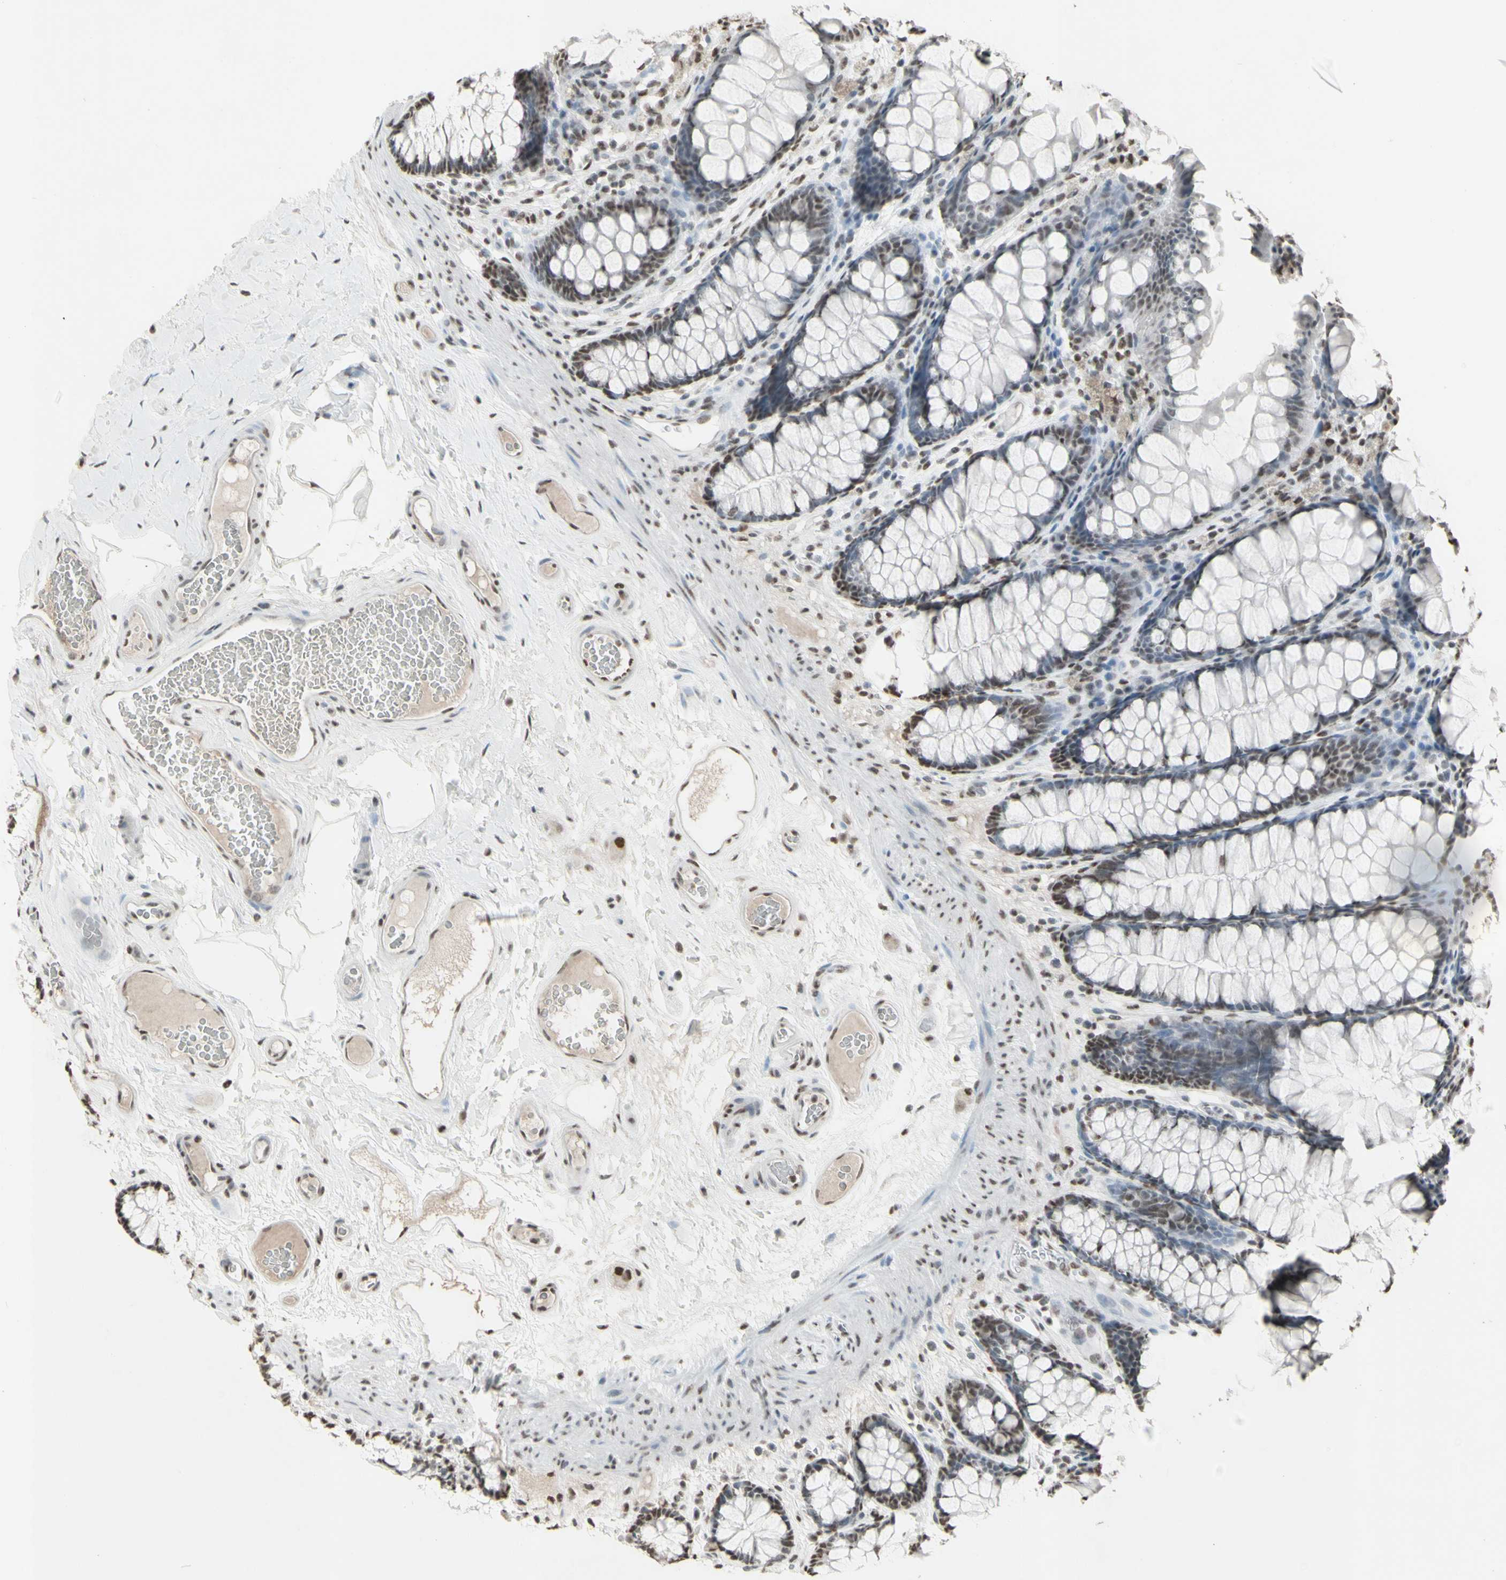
{"staining": {"intensity": "strong", "quantity": ">75%", "location": "nuclear"}, "tissue": "colon", "cell_type": "Endothelial cells", "image_type": "normal", "snomed": [{"axis": "morphology", "description": "Normal tissue, NOS"}, {"axis": "topography", "description": "Colon"}], "caption": "Colon stained with IHC exhibits strong nuclear staining in approximately >75% of endothelial cells.", "gene": "TRIM28", "patient": {"sex": "female", "age": 55}}